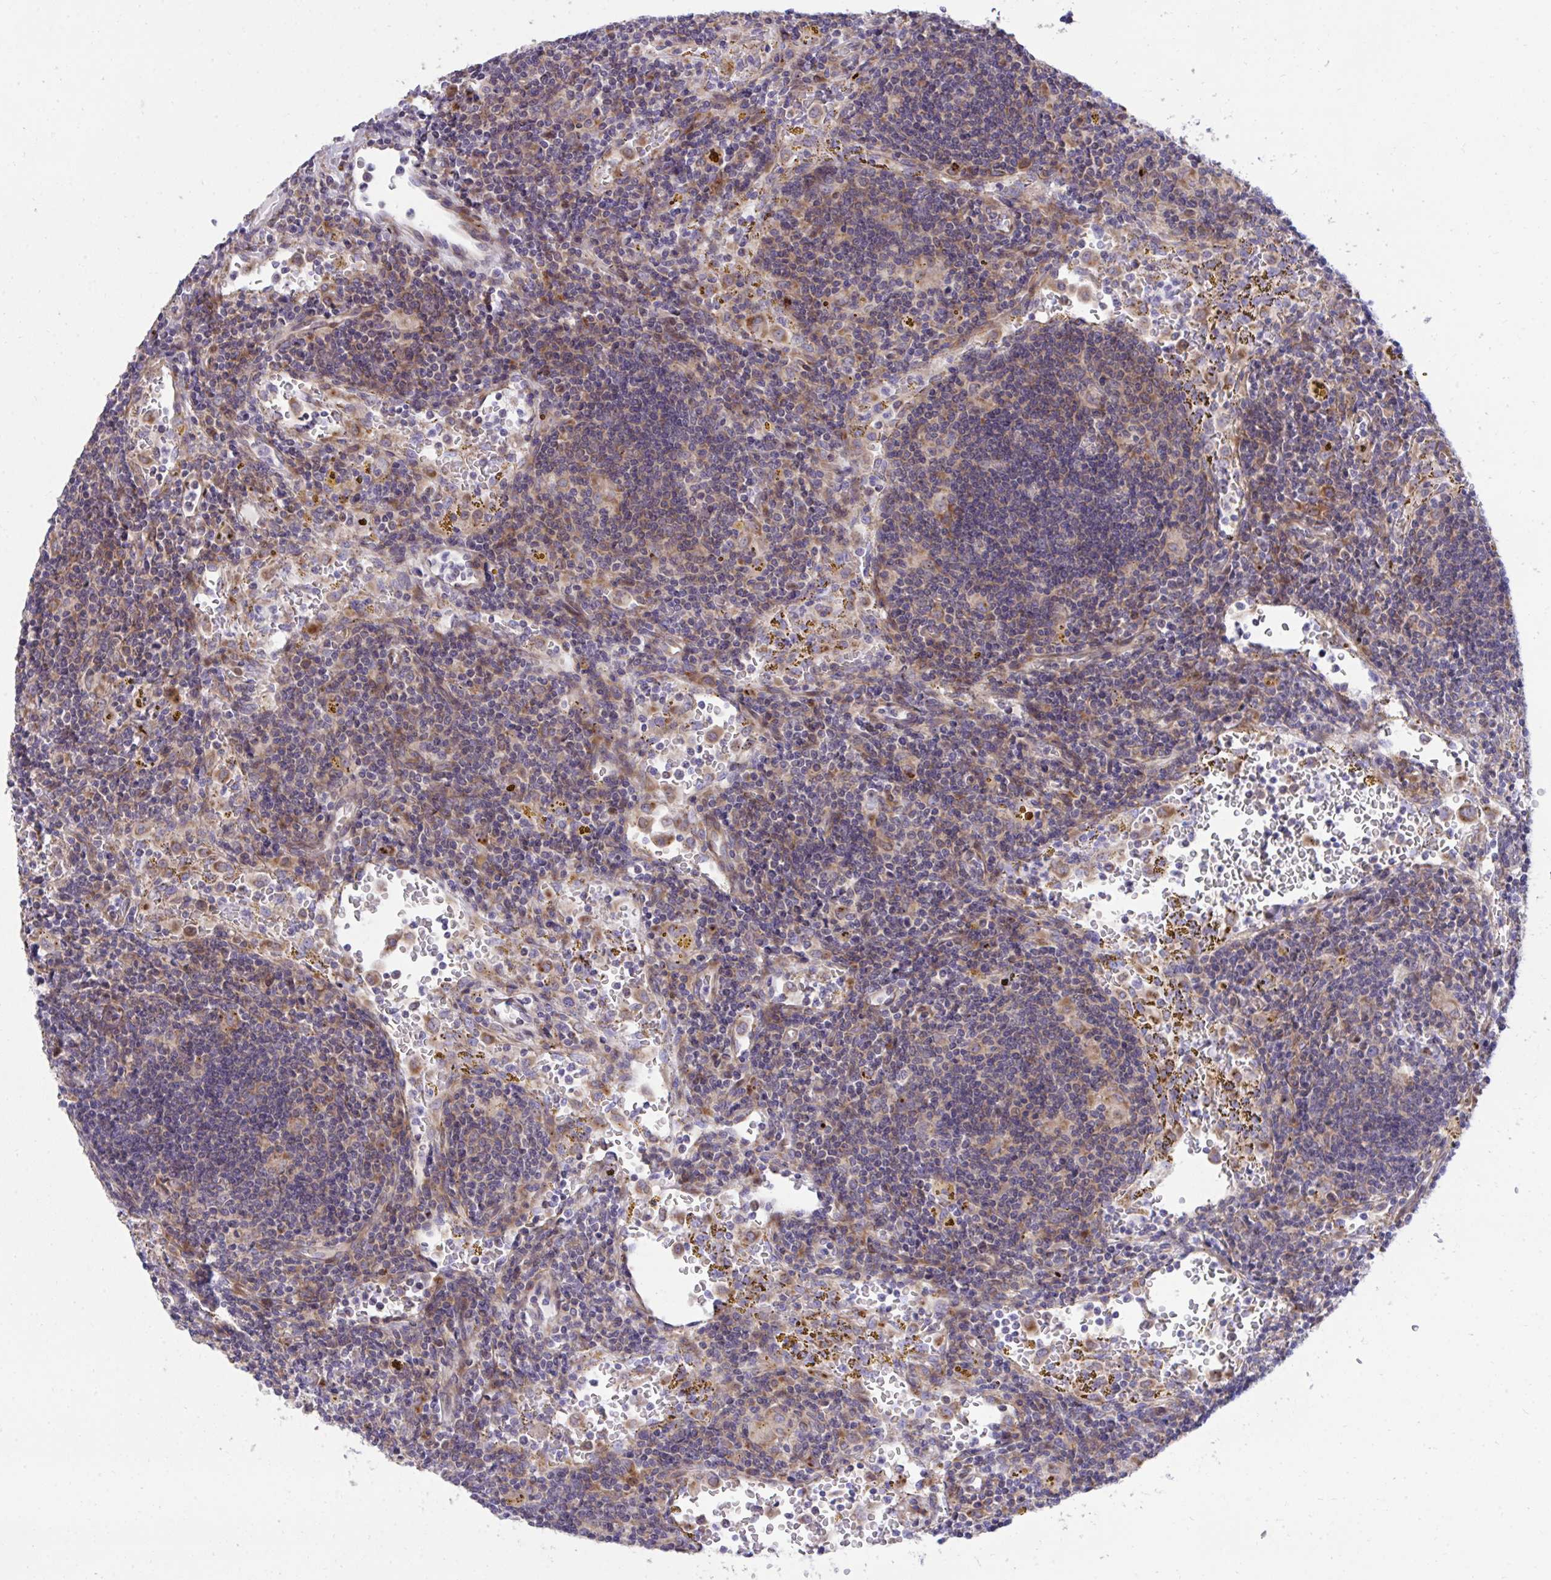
{"staining": {"intensity": "weak", "quantity": "<25%", "location": "cytoplasmic/membranous"}, "tissue": "lymphoma", "cell_type": "Tumor cells", "image_type": "cancer", "snomed": [{"axis": "morphology", "description": "Malignant lymphoma, non-Hodgkin's type, Low grade"}, {"axis": "topography", "description": "Spleen"}], "caption": "Immunohistochemistry image of neoplastic tissue: human low-grade malignant lymphoma, non-Hodgkin's type stained with DAB (3,3'-diaminobenzidine) displays no significant protein expression in tumor cells.", "gene": "RPS15", "patient": {"sex": "female", "age": 70}}